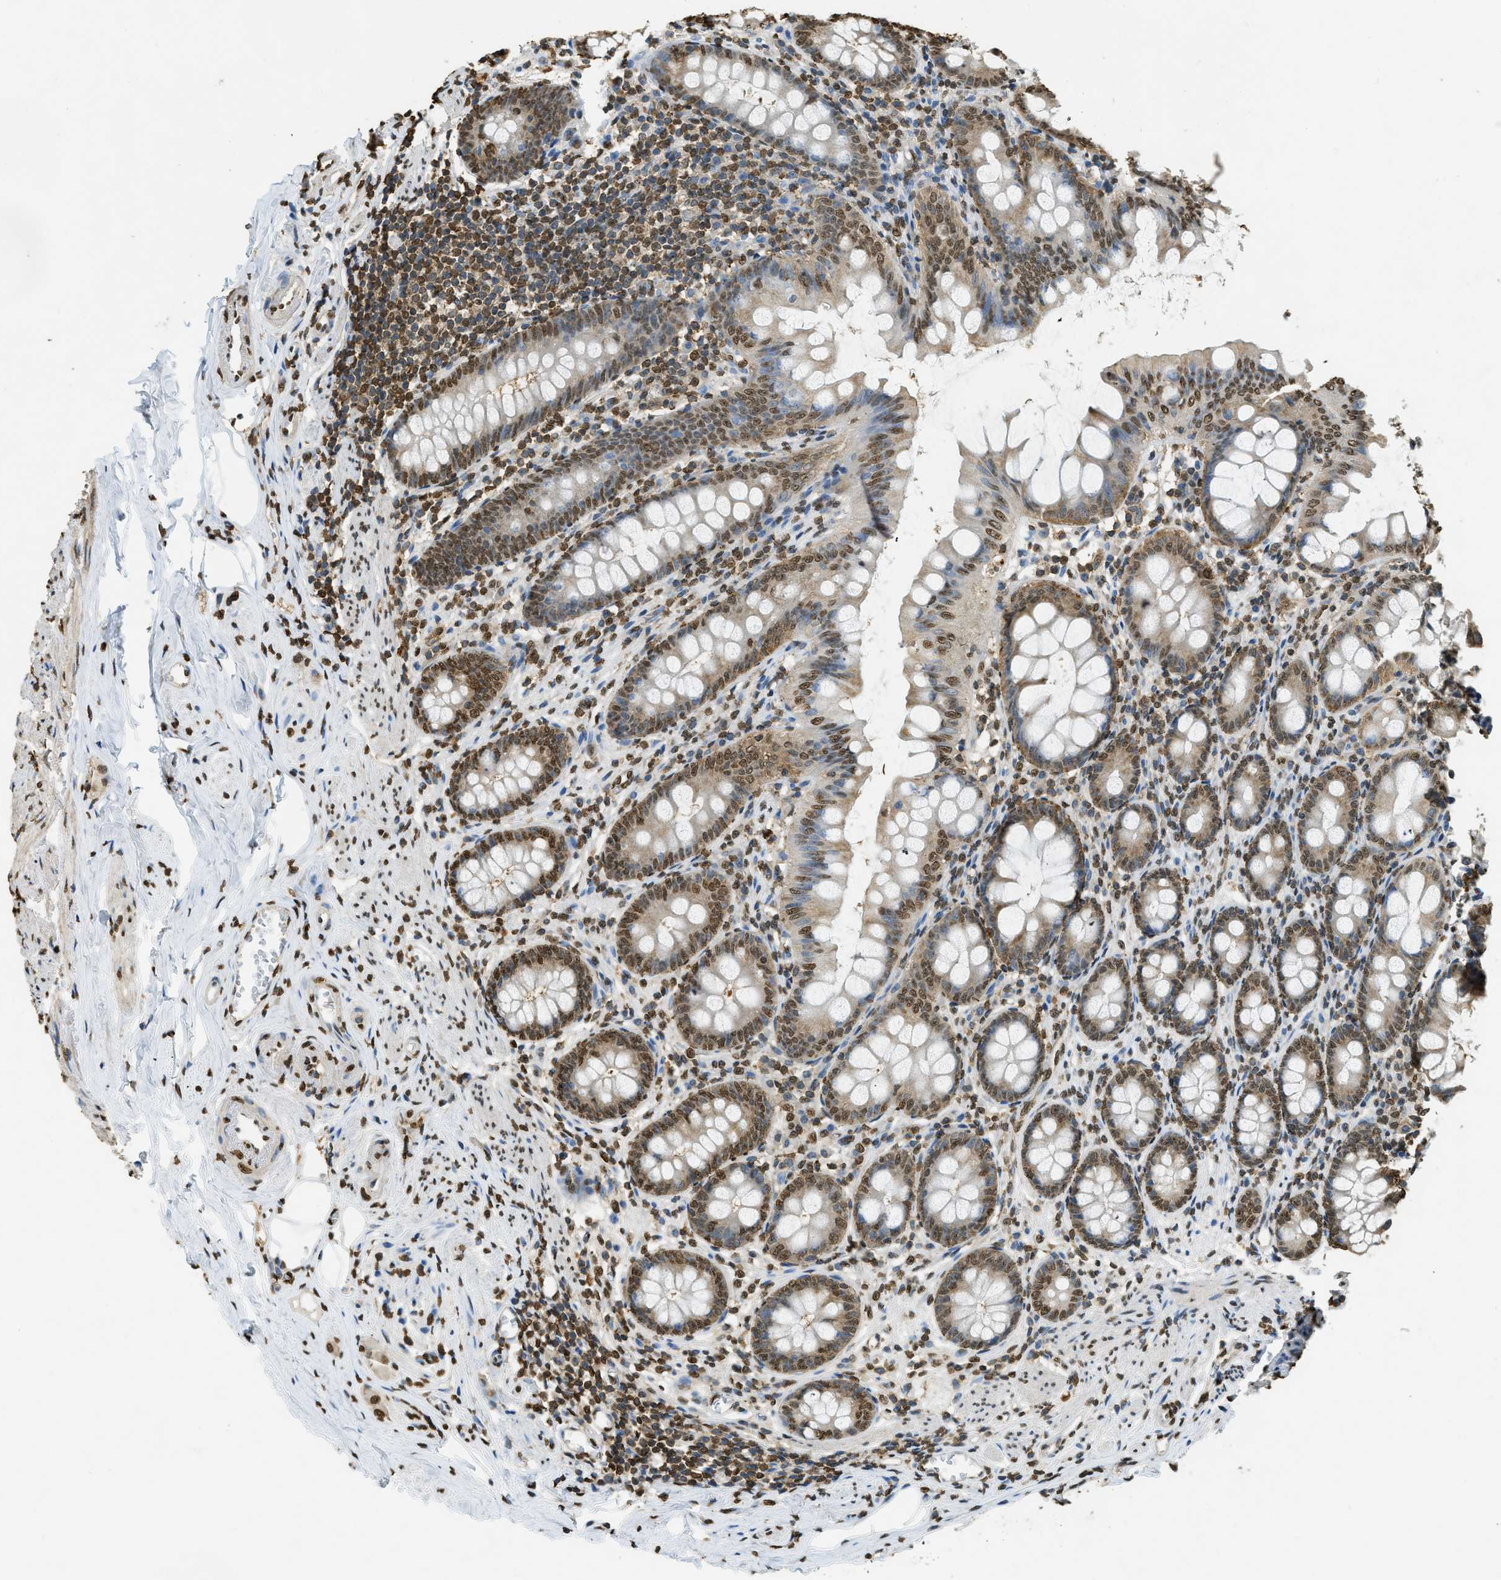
{"staining": {"intensity": "moderate", "quantity": ">75%", "location": "cytoplasmic/membranous,nuclear"}, "tissue": "appendix", "cell_type": "Glandular cells", "image_type": "normal", "snomed": [{"axis": "morphology", "description": "Normal tissue, NOS"}, {"axis": "topography", "description": "Appendix"}], "caption": "Immunohistochemistry of normal human appendix demonstrates medium levels of moderate cytoplasmic/membranous,nuclear positivity in approximately >75% of glandular cells.", "gene": "NR5A2", "patient": {"sex": "female", "age": 77}}